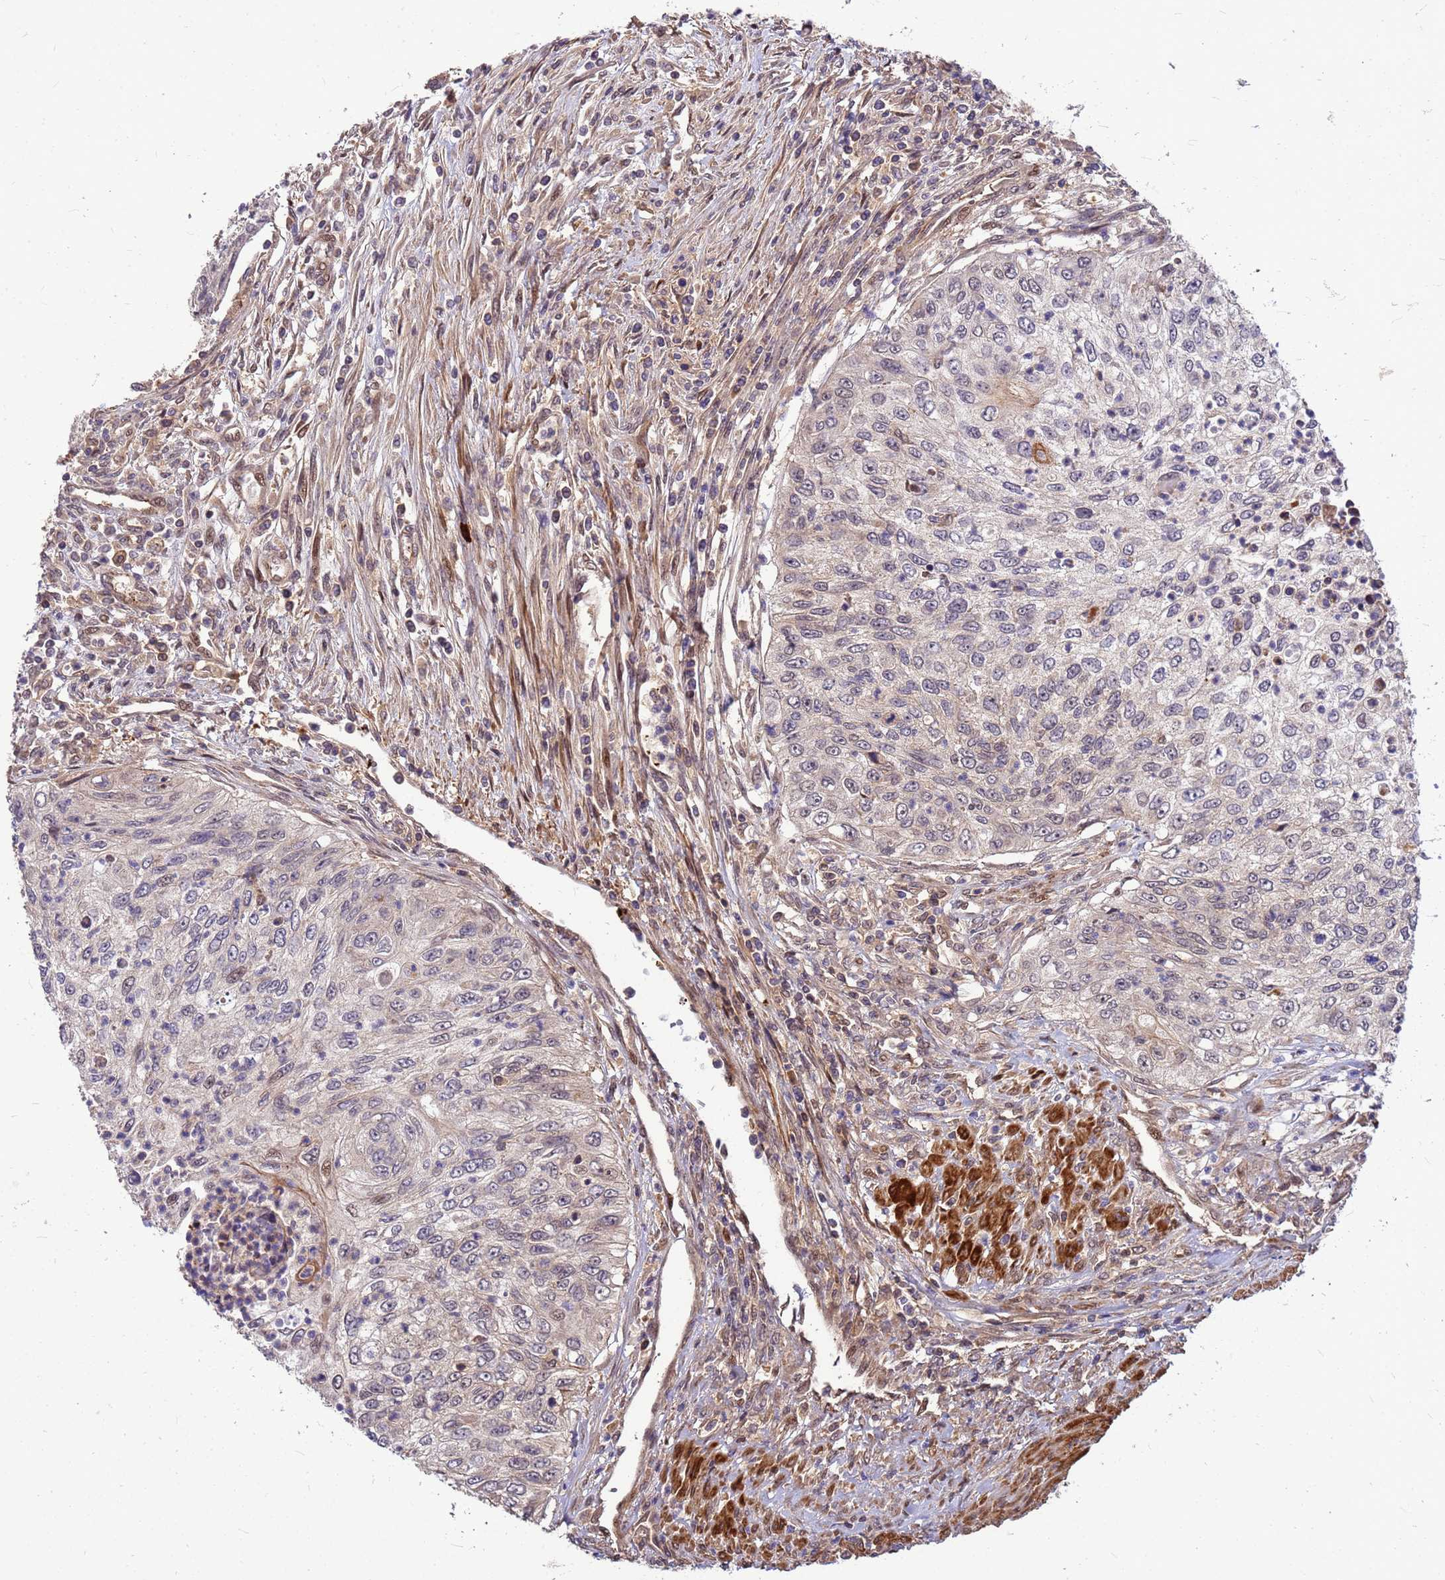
{"staining": {"intensity": "weak", "quantity": "<25%", "location": "cytoplasmic/membranous"}, "tissue": "urothelial cancer", "cell_type": "Tumor cells", "image_type": "cancer", "snomed": [{"axis": "morphology", "description": "Urothelial carcinoma, High grade"}, {"axis": "topography", "description": "Urinary bladder"}], "caption": "Protein analysis of high-grade urothelial carcinoma exhibits no significant positivity in tumor cells.", "gene": "DUS4L", "patient": {"sex": "female", "age": 60}}